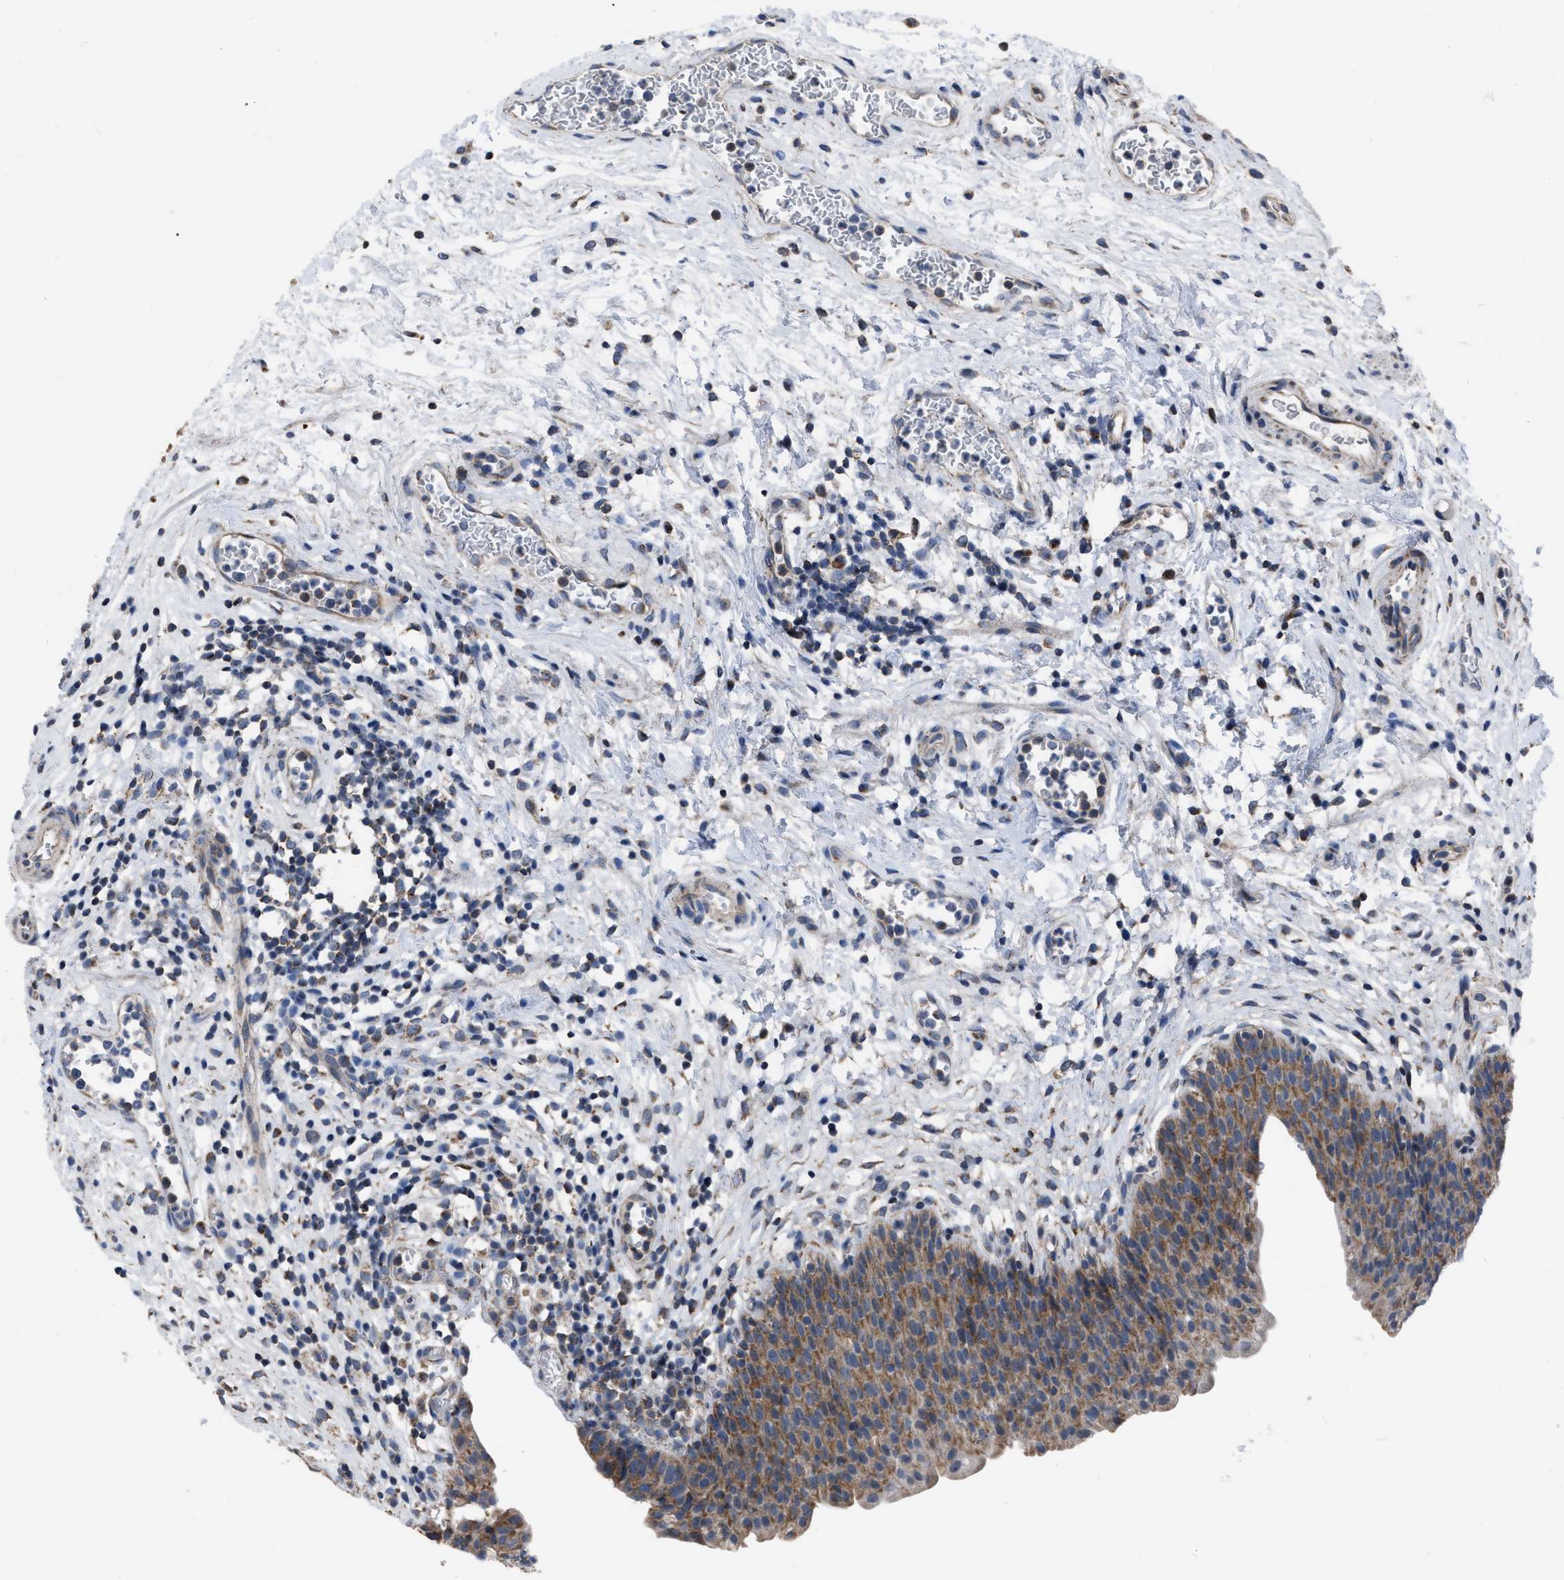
{"staining": {"intensity": "moderate", "quantity": ">75%", "location": "cytoplasmic/membranous"}, "tissue": "urinary bladder", "cell_type": "Urothelial cells", "image_type": "normal", "snomed": [{"axis": "morphology", "description": "Normal tissue, NOS"}, {"axis": "topography", "description": "Urinary bladder"}], "caption": "Moderate cytoplasmic/membranous expression for a protein is present in approximately >75% of urothelial cells of unremarkable urinary bladder using immunohistochemistry.", "gene": "DDX56", "patient": {"sex": "male", "age": 37}}